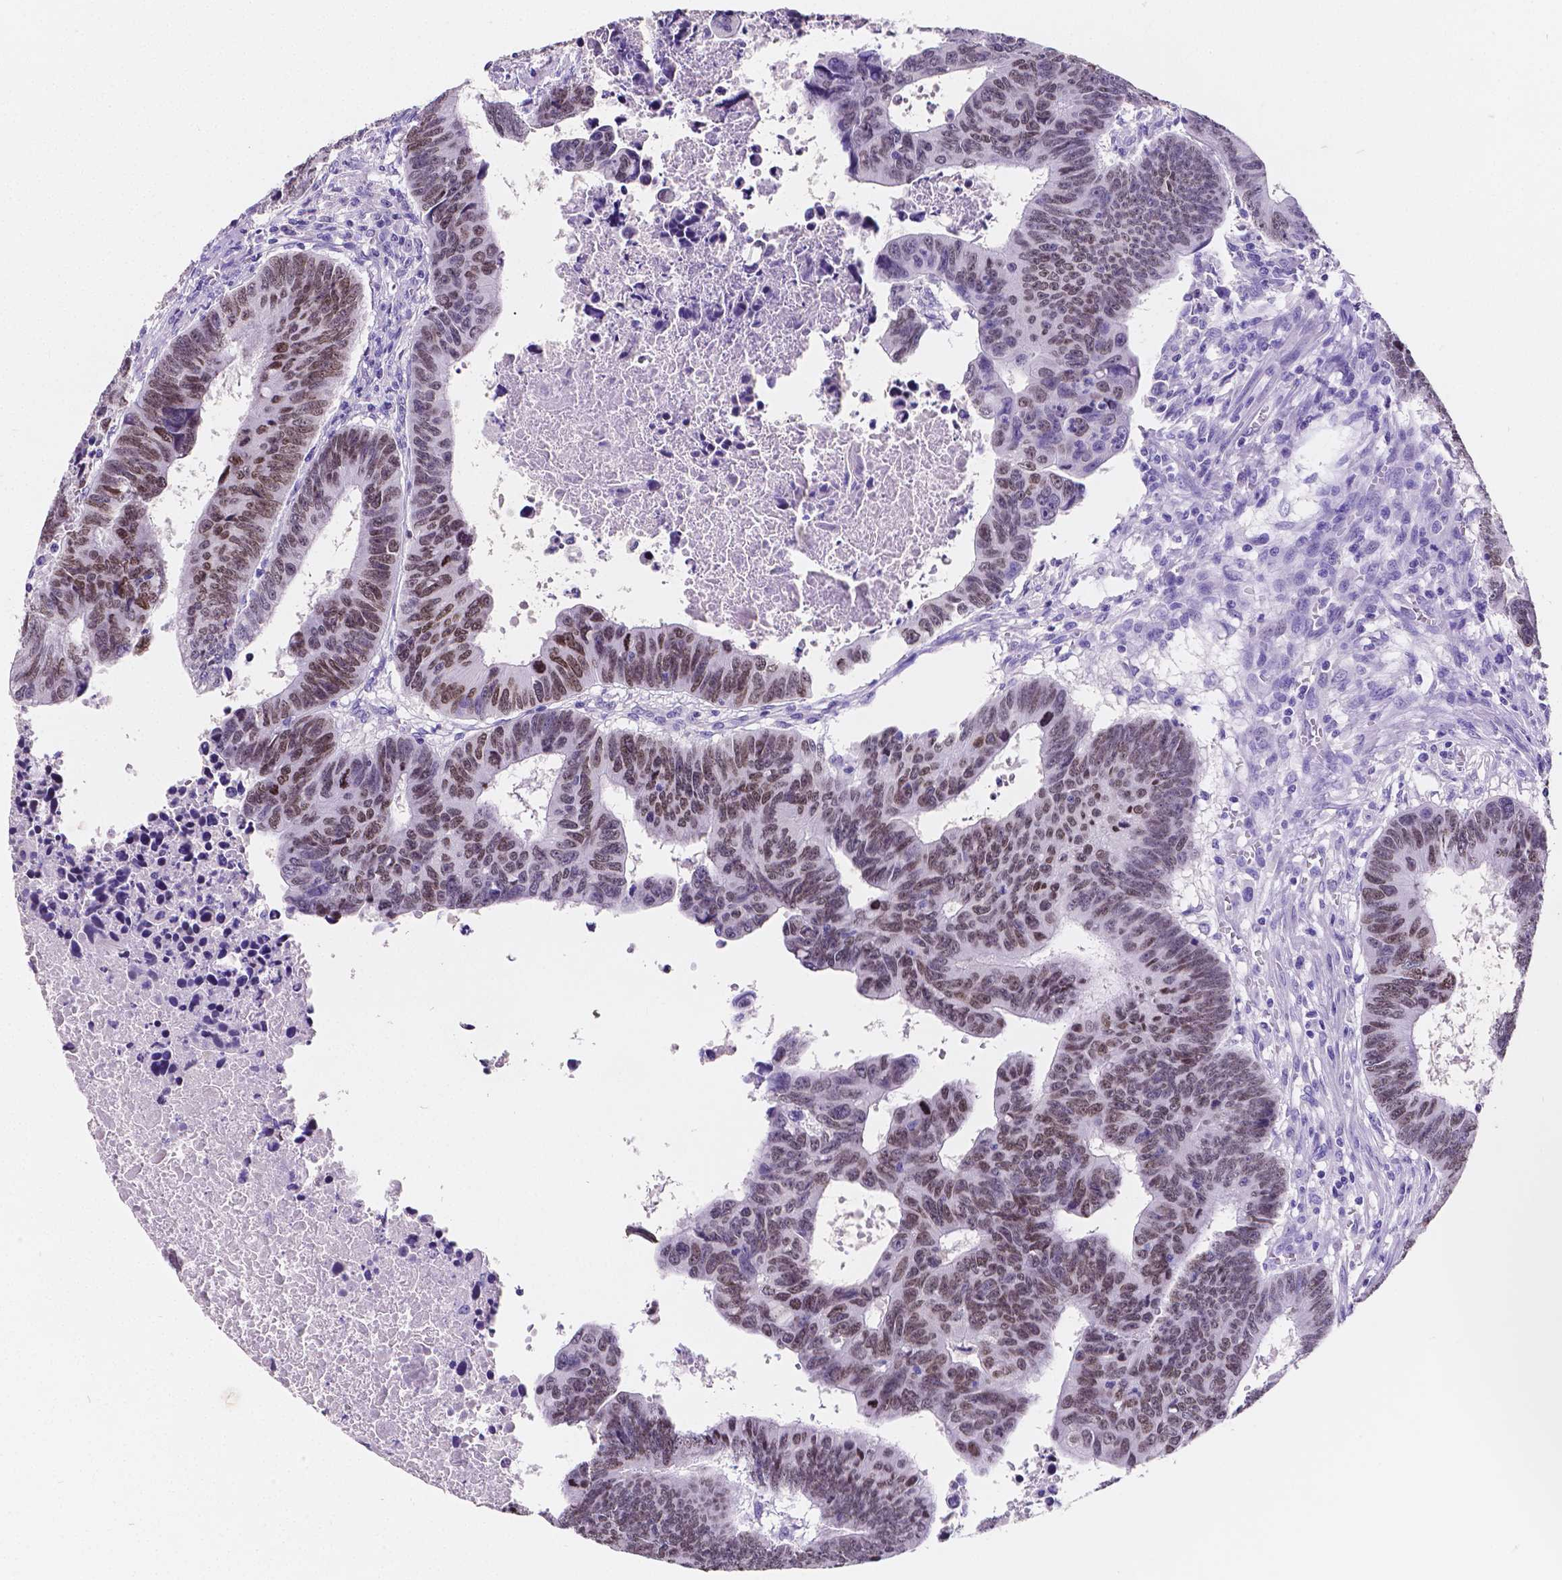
{"staining": {"intensity": "moderate", "quantity": "25%-75%", "location": "nuclear"}, "tissue": "colorectal cancer", "cell_type": "Tumor cells", "image_type": "cancer", "snomed": [{"axis": "morphology", "description": "Adenocarcinoma, NOS"}, {"axis": "topography", "description": "Rectum"}], "caption": "High-magnification brightfield microscopy of adenocarcinoma (colorectal) stained with DAB (3,3'-diaminobenzidine) (brown) and counterstained with hematoxylin (blue). tumor cells exhibit moderate nuclear staining is present in approximately25%-75% of cells.", "gene": "SATB2", "patient": {"sex": "female", "age": 85}}